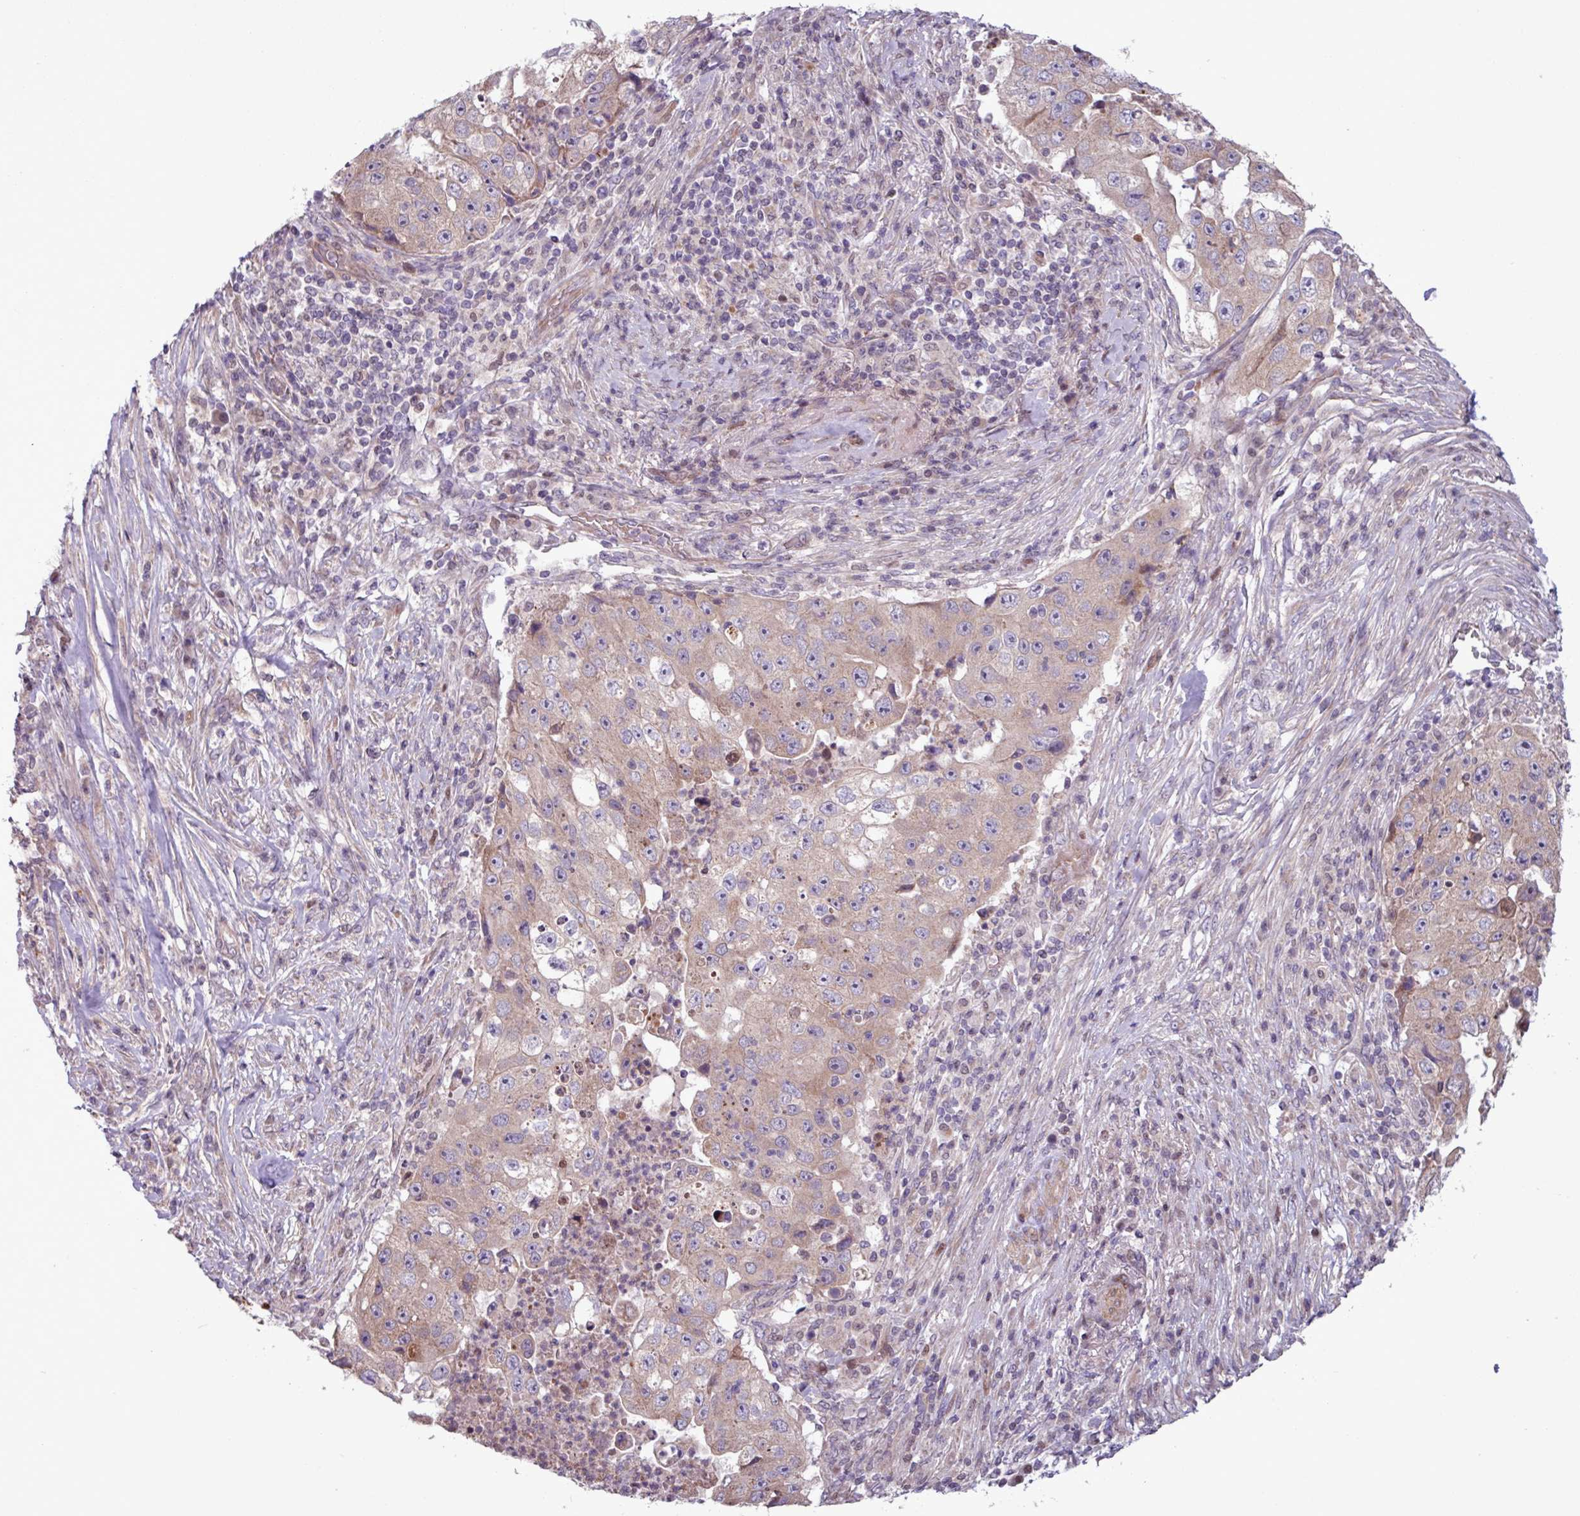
{"staining": {"intensity": "weak", "quantity": ">75%", "location": "cytoplasmic/membranous"}, "tissue": "lung cancer", "cell_type": "Tumor cells", "image_type": "cancer", "snomed": [{"axis": "morphology", "description": "Squamous cell carcinoma, NOS"}, {"axis": "topography", "description": "Lung"}], "caption": "Immunohistochemistry (IHC) (DAB (3,3'-diaminobenzidine)) staining of human squamous cell carcinoma (lung) exhibits weak cytoplasmic/membranous protein staining in about >75% of tumor cells.", "gene": "PDPR", "patient": {"sex": "male", "age": 64}}